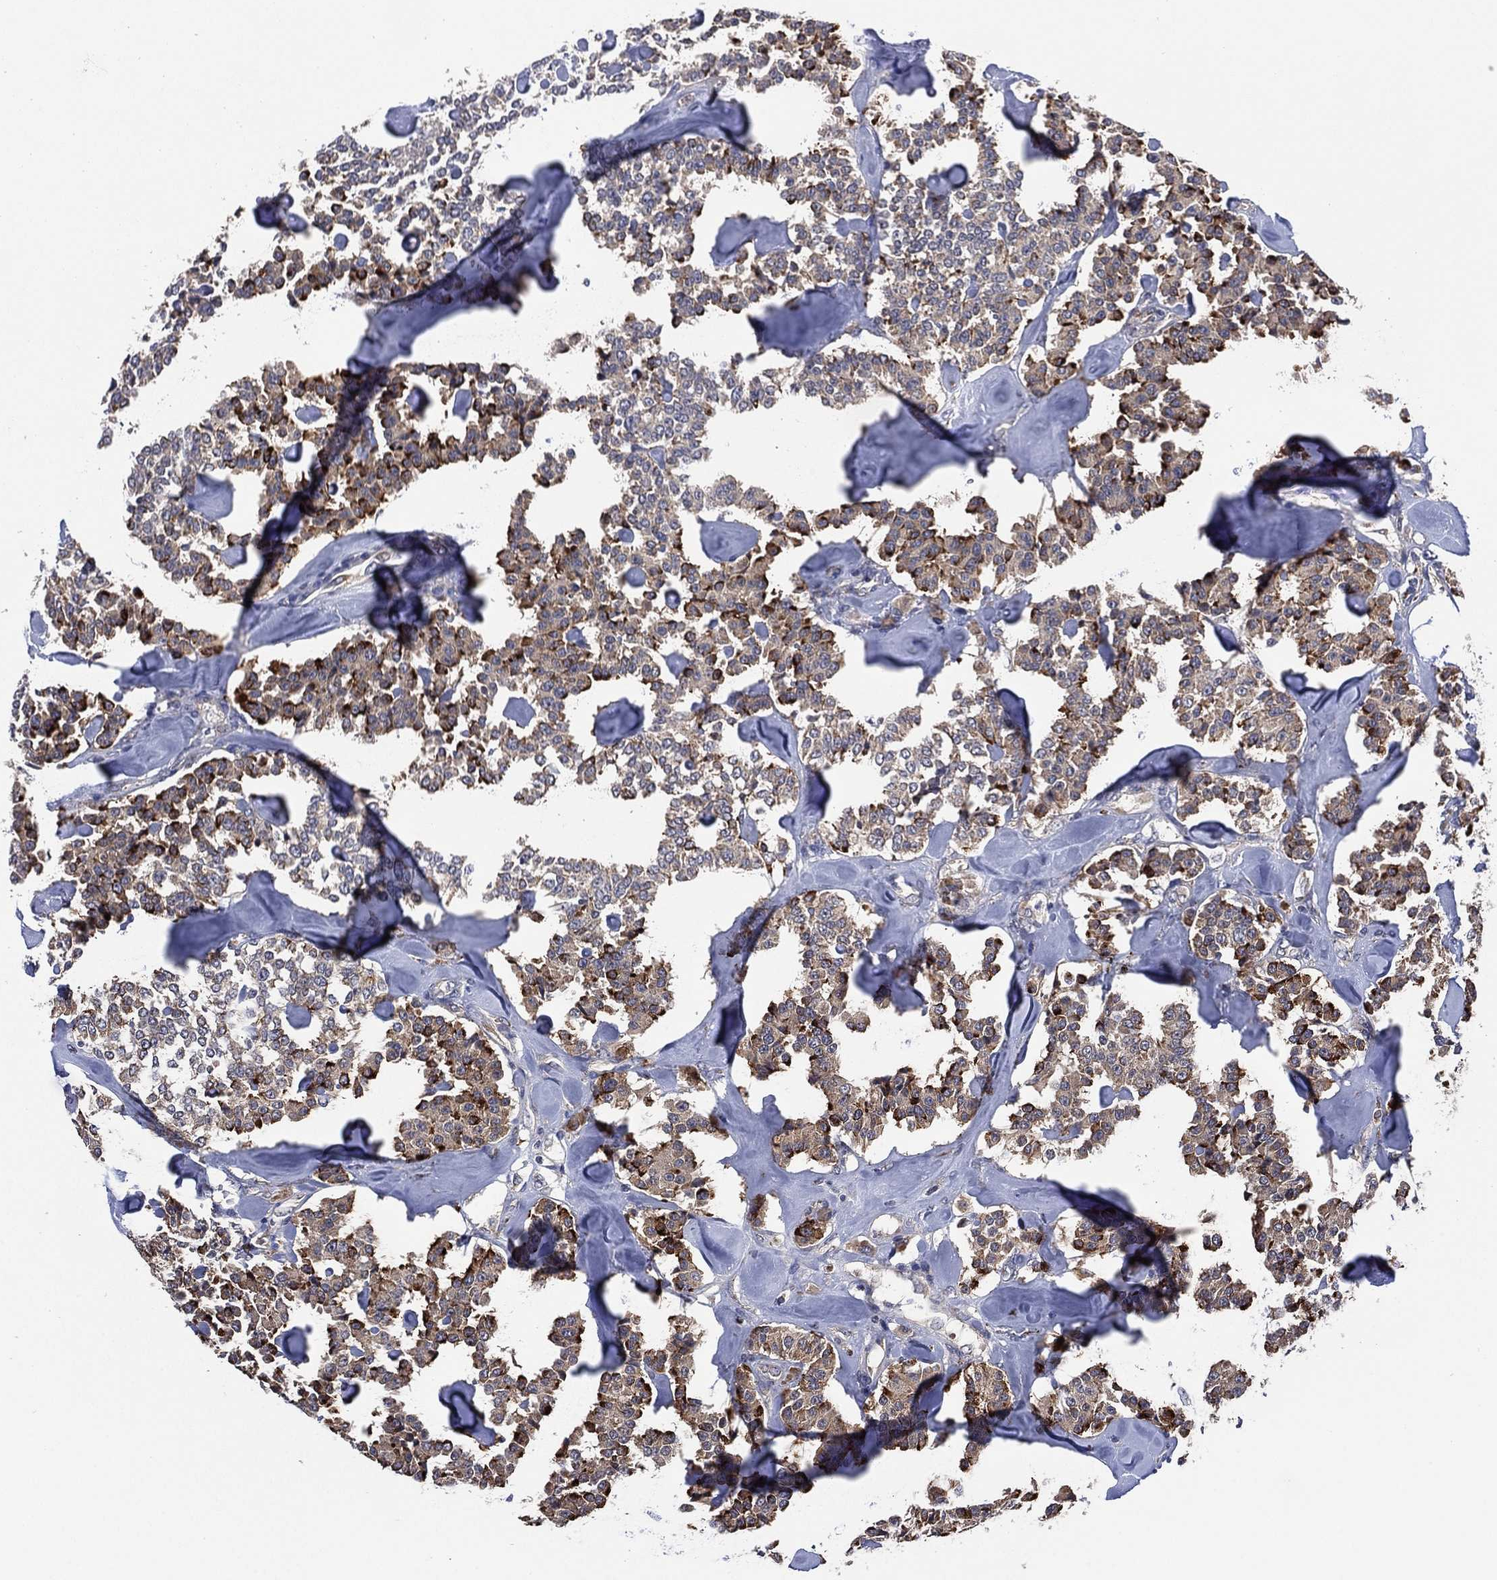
{"staining": {"intensity": "moderate", "quantity": "25%-75%", "location": "cytoplasmic/membranous"}, "tissue": "carcinoid", "cell_type": "Tumor cells", "image_type": "cancer", "snomed": [{"axis": "morphology", "description": "Carcinoid, malignant, NOS"}, {"axis": "topography", "description": "Pancreas"}], "caption": "High-magnification brightfield microscopy of malignant carcinoid stained with DAB (brown) and counterstained with hematoxylin (blue). tumor cells exhibit moderate cytoplasmic/membranous expression is appreciated in approximately25%-75% of cells.", "gene": "SELENOO", "patient": {"sex": "male", "age": 41}}